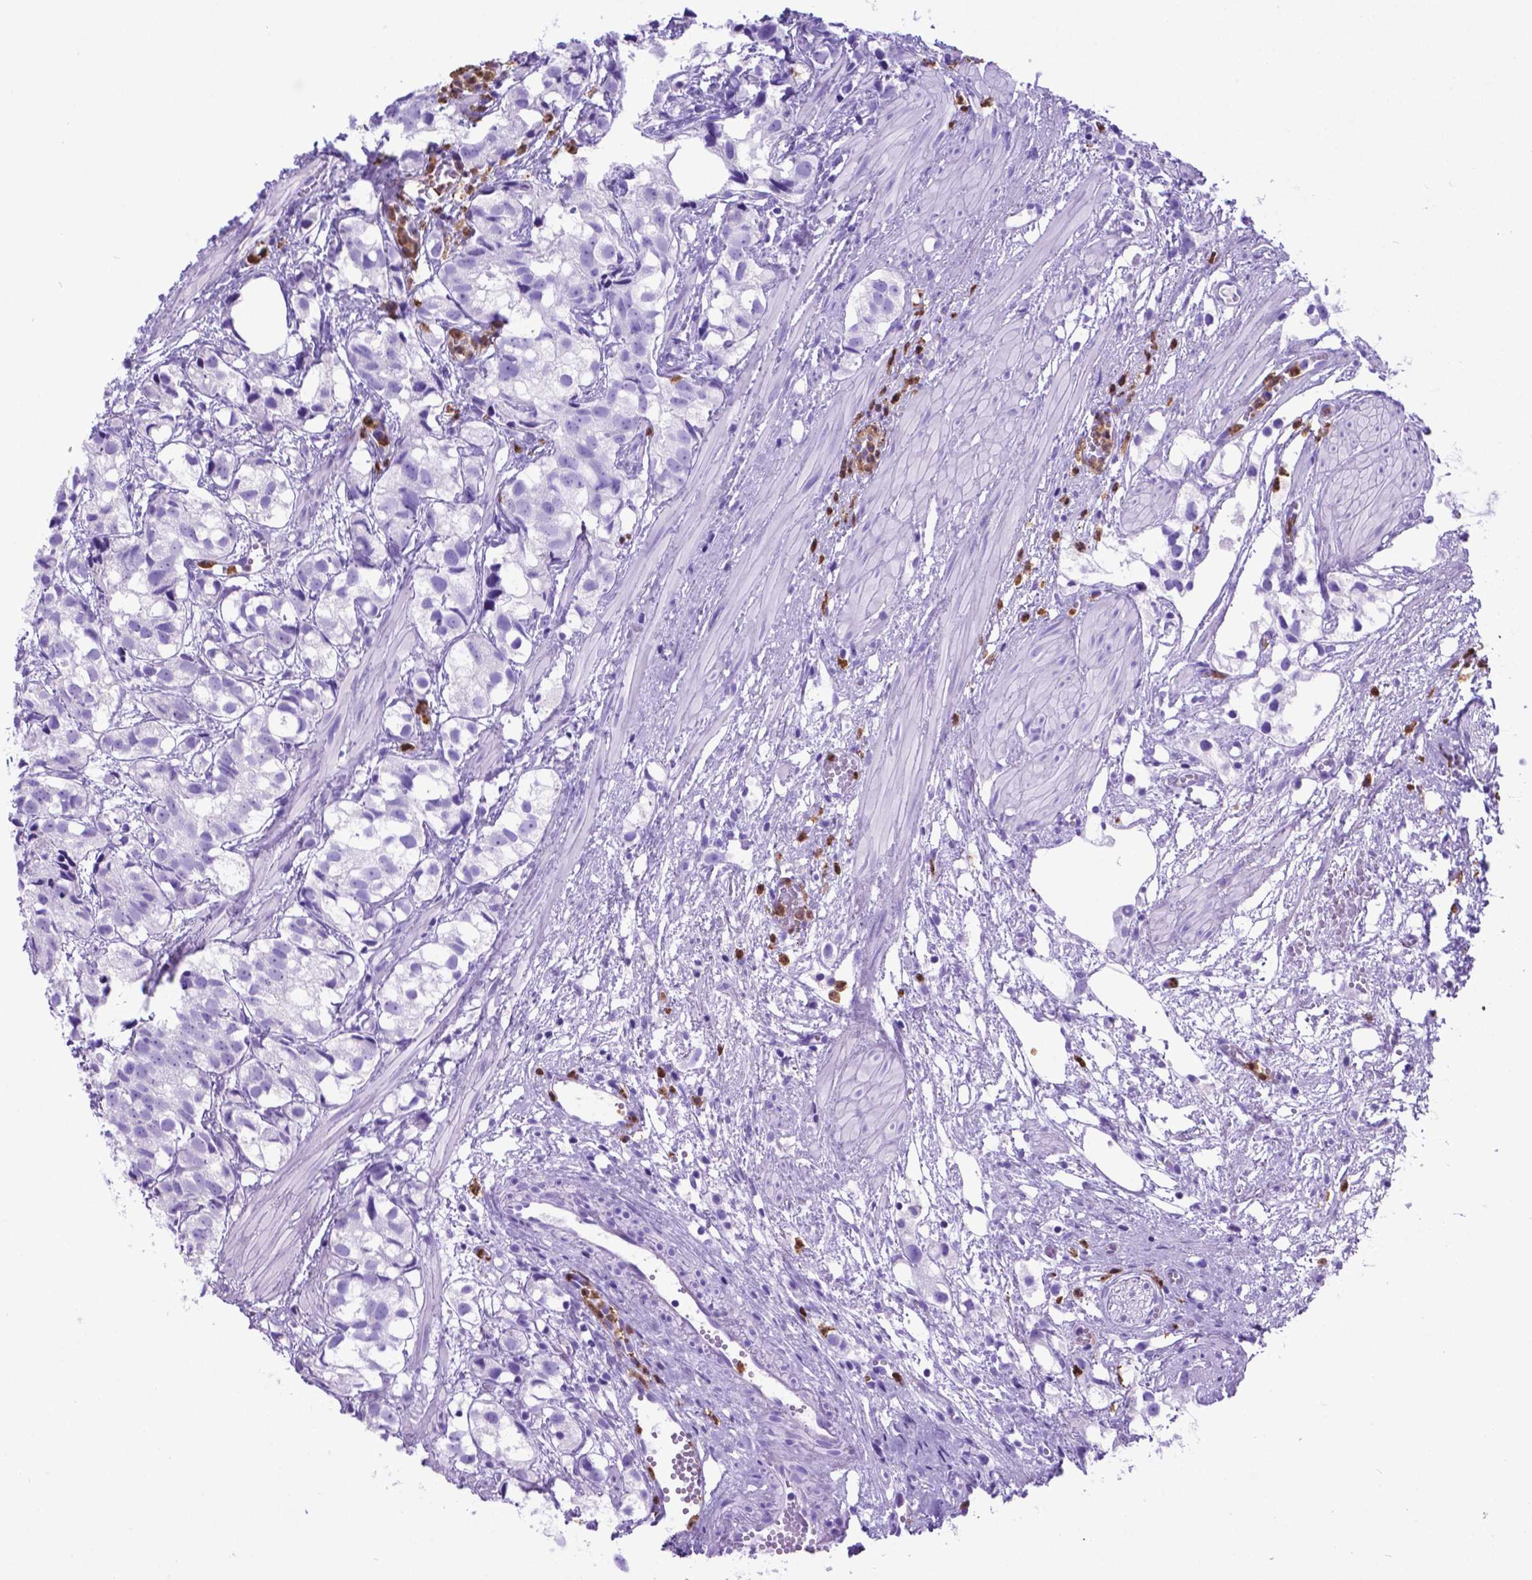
{"staining": {"intensity": "negative", "quantity": "none", "location": "none"}, "tissue": "prostate cancer", "cell_type": "Tumor cells", "image_type": "cancer", "snomed": [{"axis": "morphology", "description": "Adenocarcinoma, High grade"}, {"axis": "topography", "description": "Prostate"}], "caption": "A high-resolution histopathology image shows immunohistochemistry (IHC) staining of prostate high-grade adenocarcinoma, which shows no significant expression in tumor cells.", "gene": "LZTR1", "patient": {"sex": "male", "age": 68}}